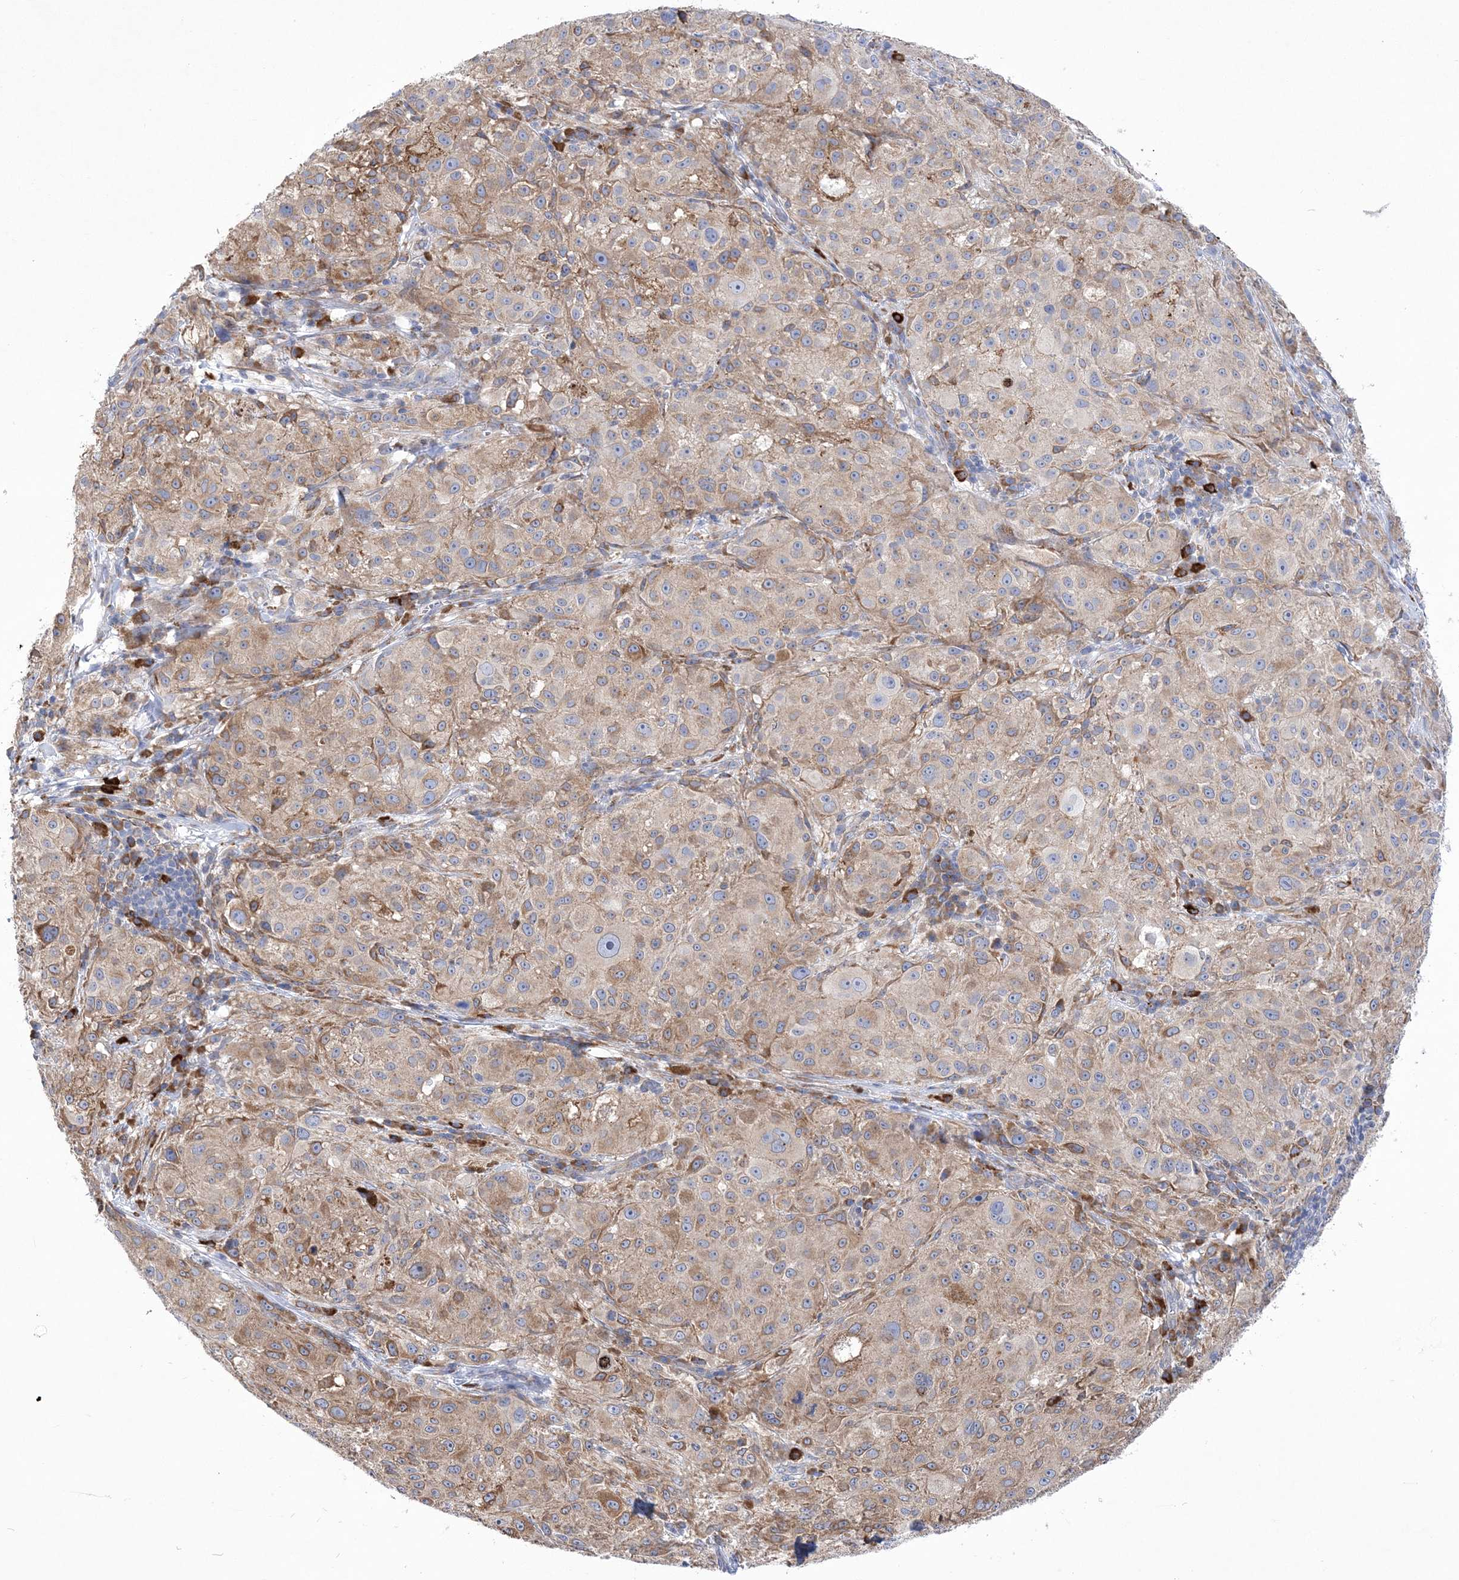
{"staining": {"intensity": "weak", "quantity": ">75%", "location": "cytoplasmic/membranous"}, "tissue": "melanoma", "cell_type": "Tumor cells", "image_type": "cancer", "snomed": [{"axis": "morphology", "description": "Necrosis, NOS"}, {"axis": "morphology", "description": "Malignant melanoma, NOS"}, {"axis": "topography", "description": "Skin"}], "caption": "The histopathology image shows a brown stain indicating the presence of a protein in the cytoplasmic/membranous of tumor cells in melanoma.", "gene": "MED31", "patient": {"sex": "female", "age": 87}}